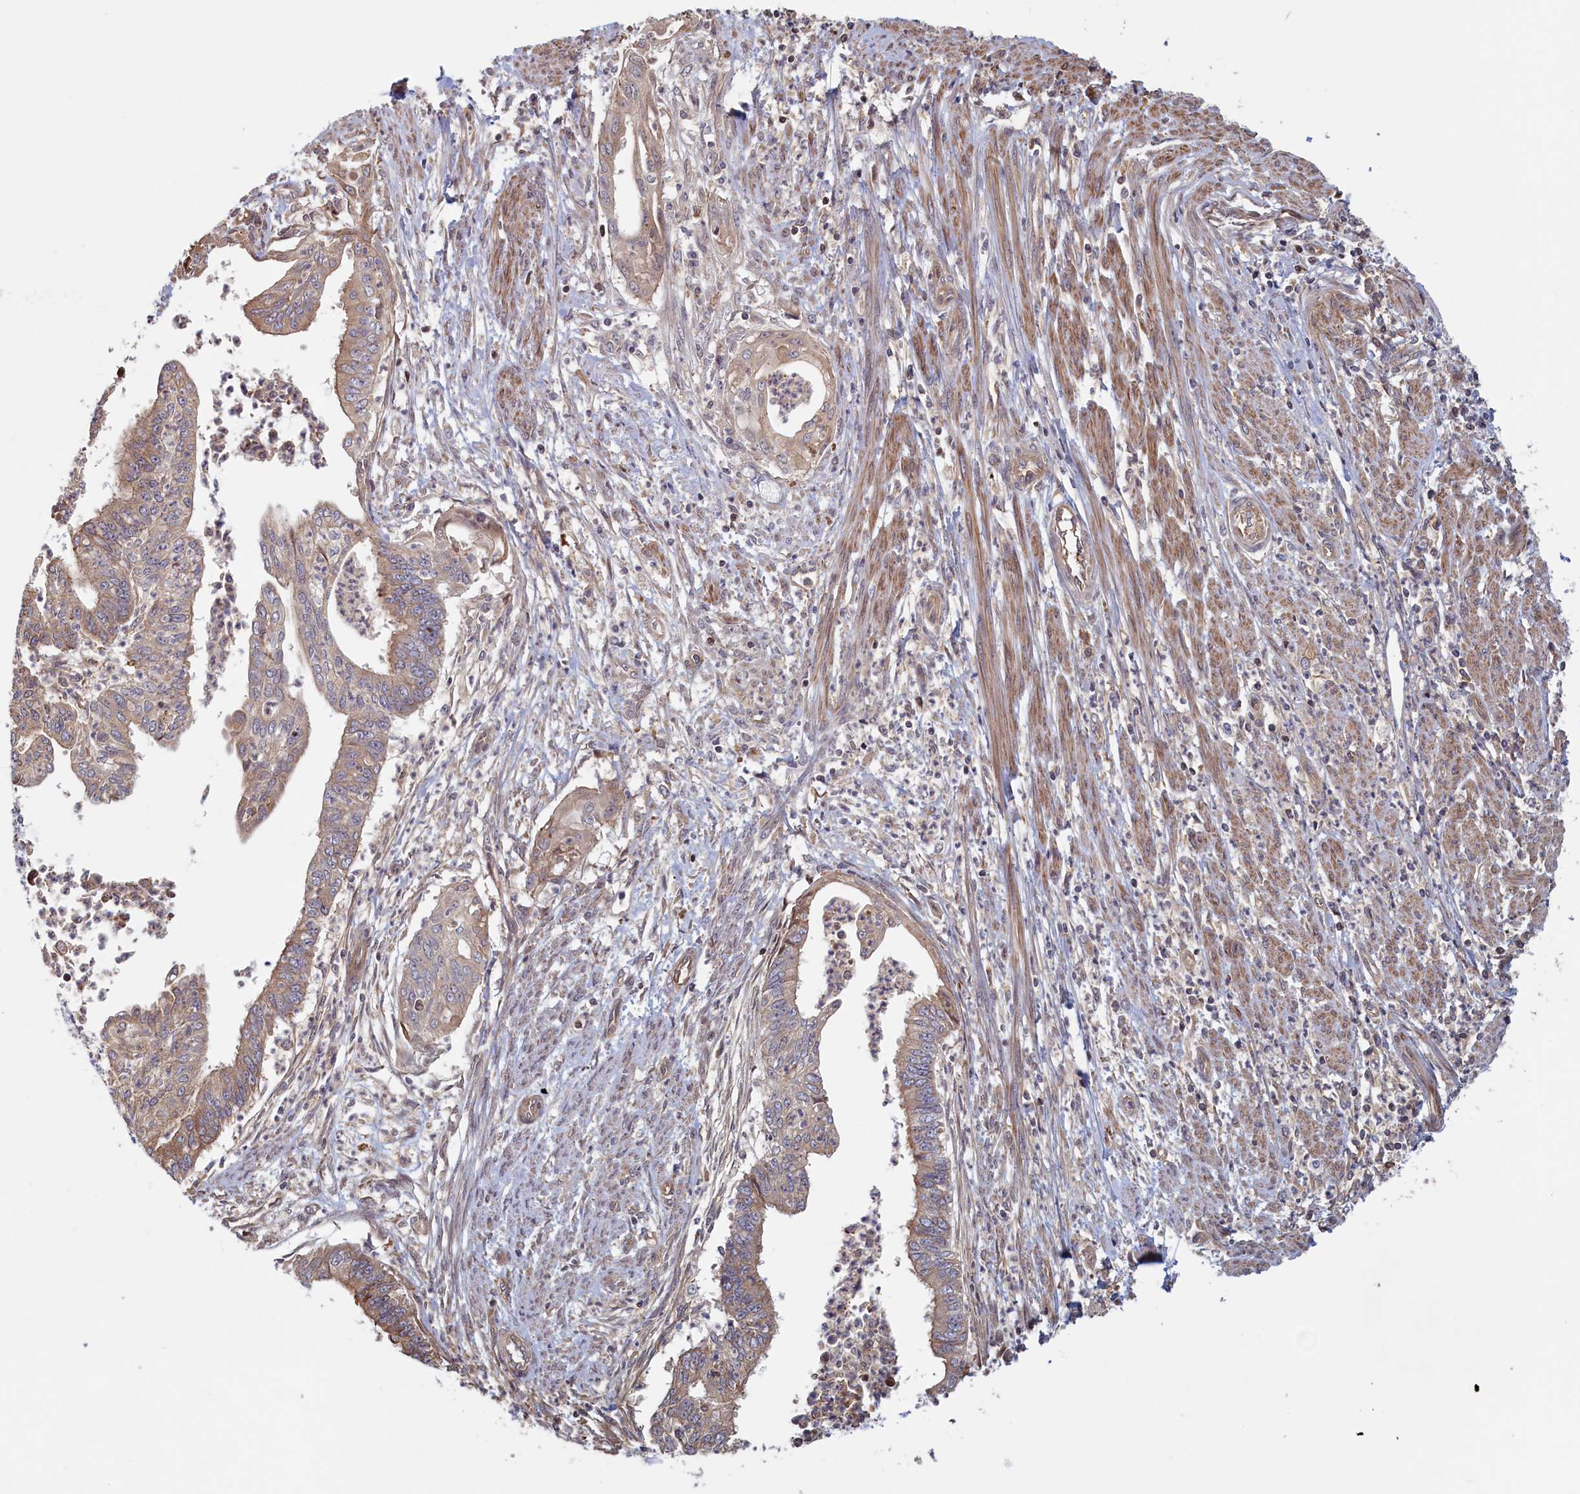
{"staining": {"intensity": "weak", "quantity": "25%-75%", "location": "cytoplasmic/membranous"}, "tissue": "endometrial cancer", "cell_type": "Tumor cells", "image_type": "cancer", "snomed": [{"axis": "morphology", "description": "Adenocarcinoma, NOS"}, {"axis": "topography", "description": "Endometrium"}], "caption": "Tumor cells reveal weak cytoplasmic/membranous expression in about 25%-75% of cells in endometrial cancer (adenocarcinoma).", "gene": "RILPL1", "patient": {"sex": "female", "age": 73}}